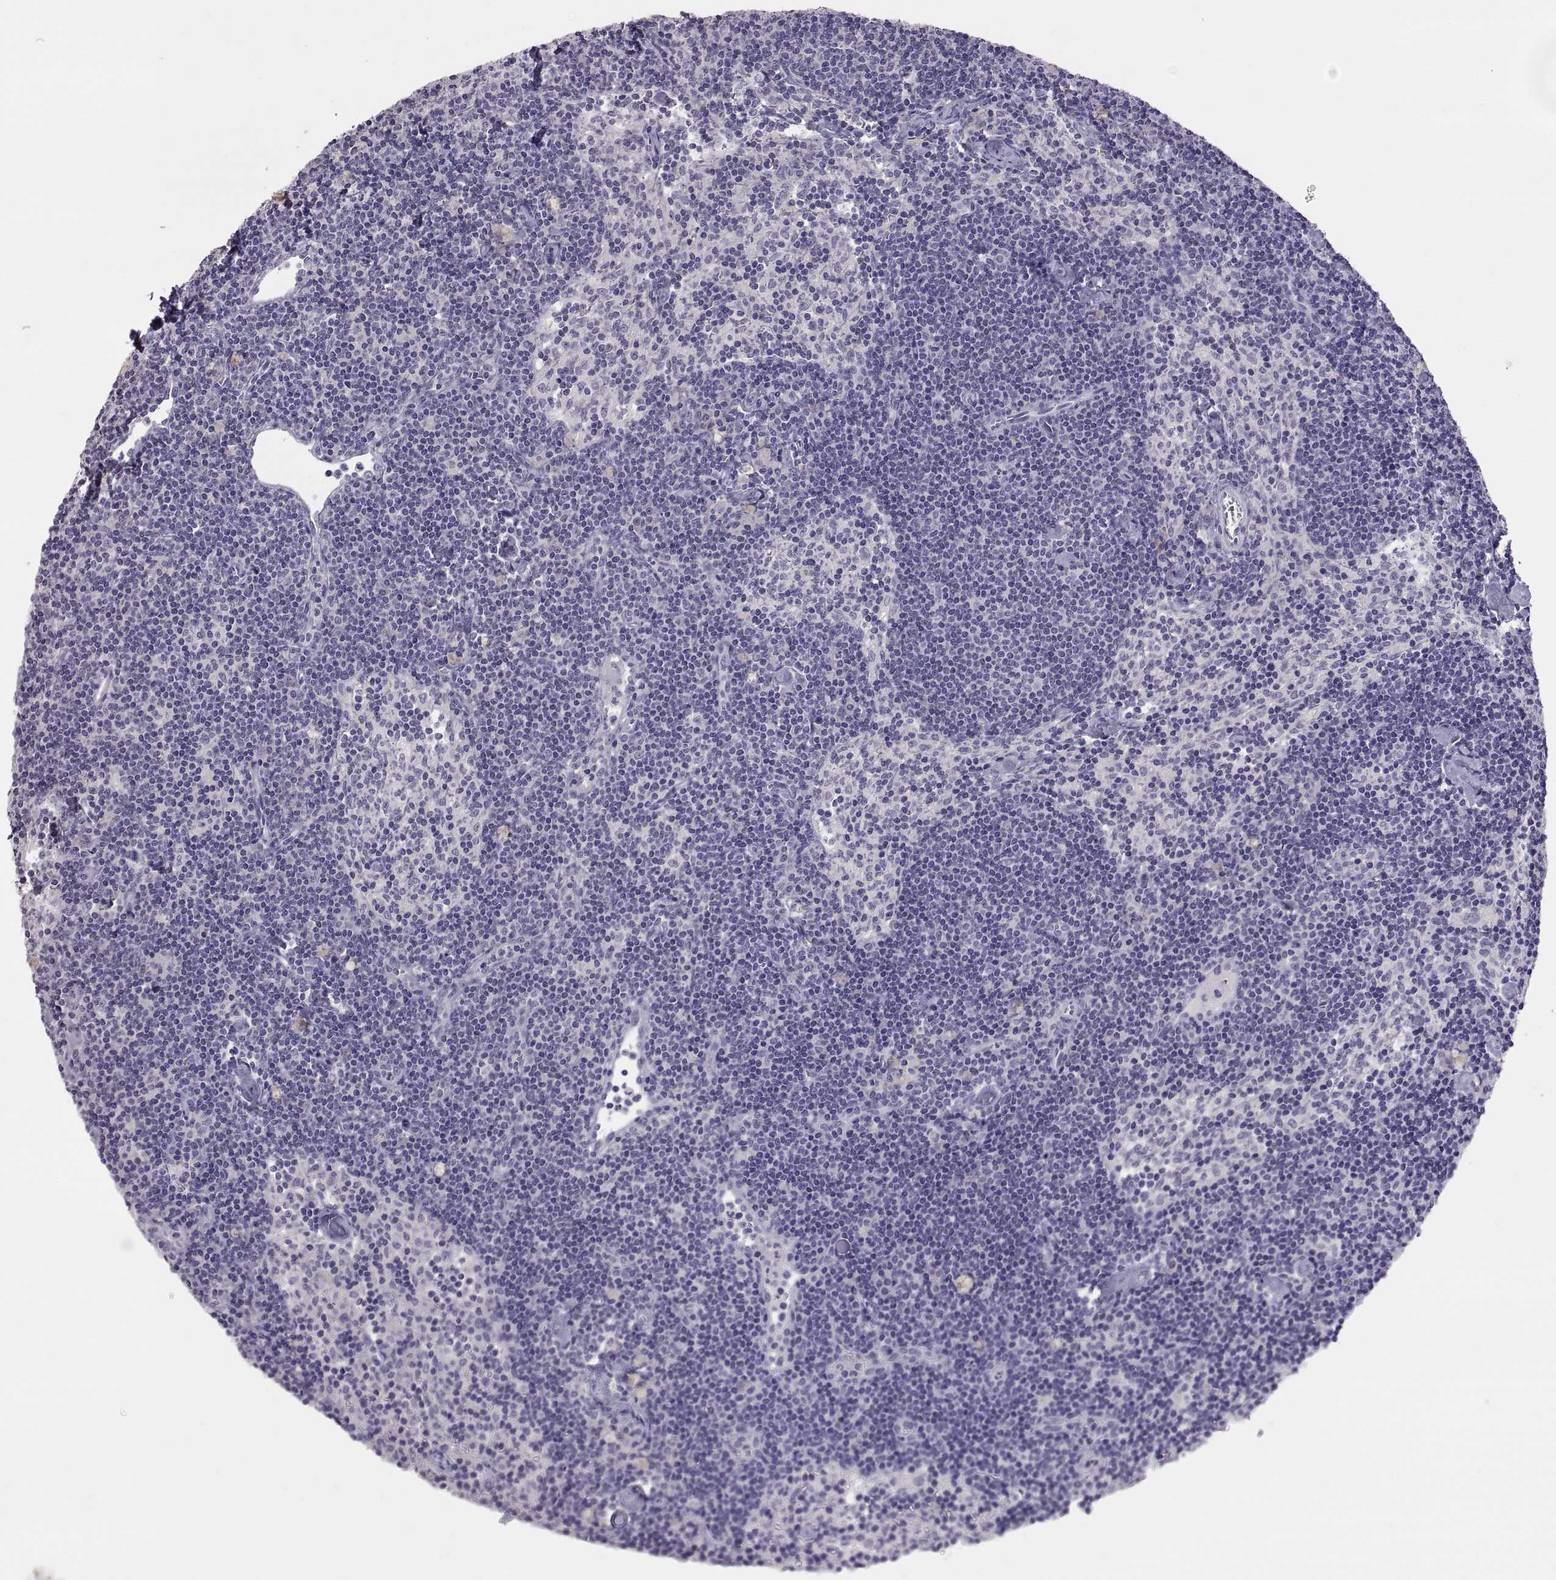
{"staining": {"intensity": "negative", "quantity": "none", "location": "none"}, "tissue": "lymph node", "cell_type": "Germinal center cells", "image_type": "normal", "snomed": [{"axis": "morphology", "description": "Normal tissue, NOS"}, {"axis": "topography", "description": "Lymph node"}], "caption": "Germinal center cells are negative for protein expression in benign human lymph node.", "gene": "TBX19", "patient": {"sex": "female", "age": 42}}